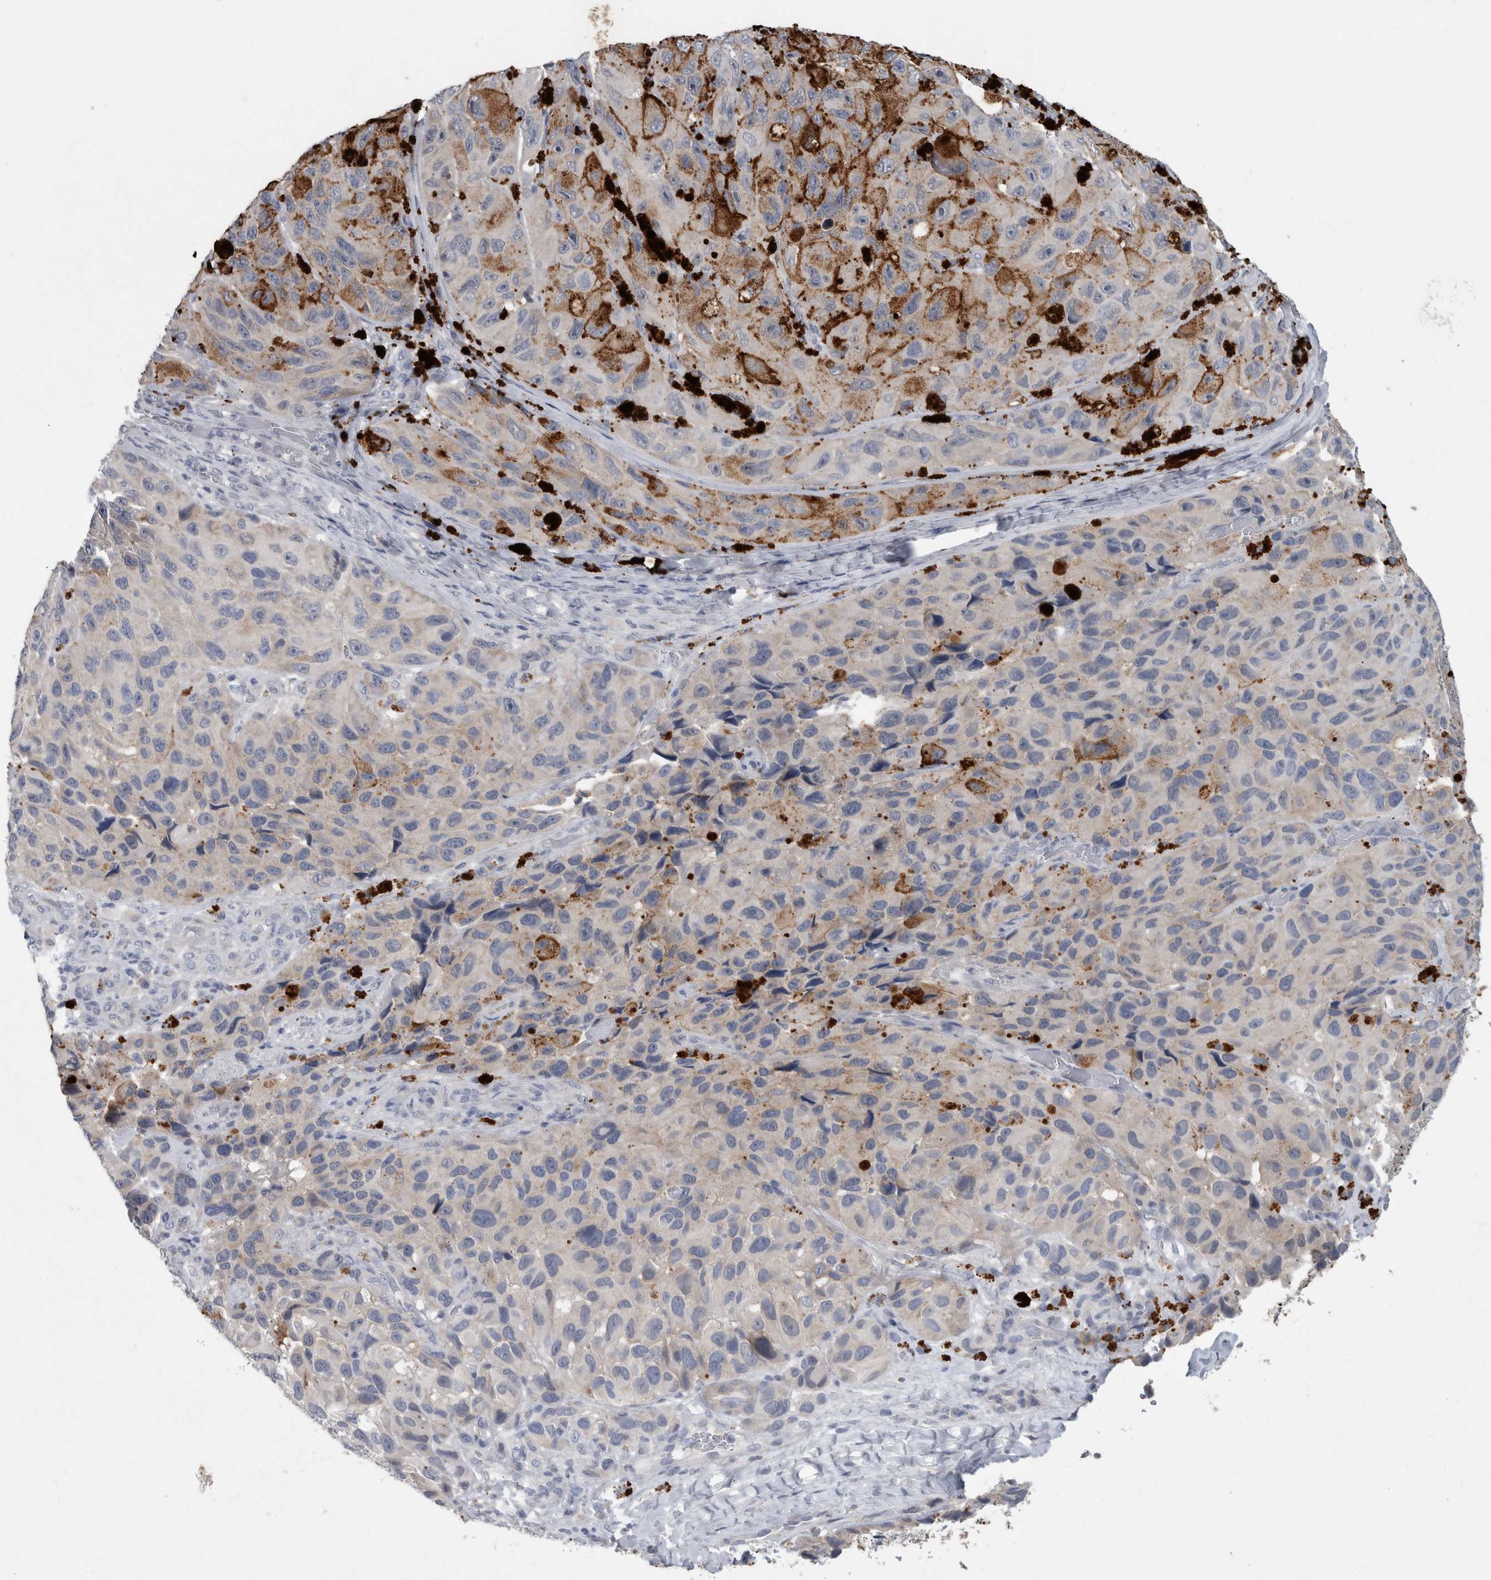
{"staining": {"intensity": "negative", "quantity": "none", "location": "none"}, "tissue": "melanoma", "cell_type": "Tumor cells", "image_type": "cancer", "snomed": [{"axis": "morphology", "description": "Malignant melanoma, NOS"}, {"axis": "topography", "description": "Skin"}], "caption": "DAB (3,3'-diaminobenzidine) immunohistochemical staining of melanoma exhibits no significant expression in tumor cells.", "gene": "FAM83H", "patient": {"sex": "female", "age": 73}}